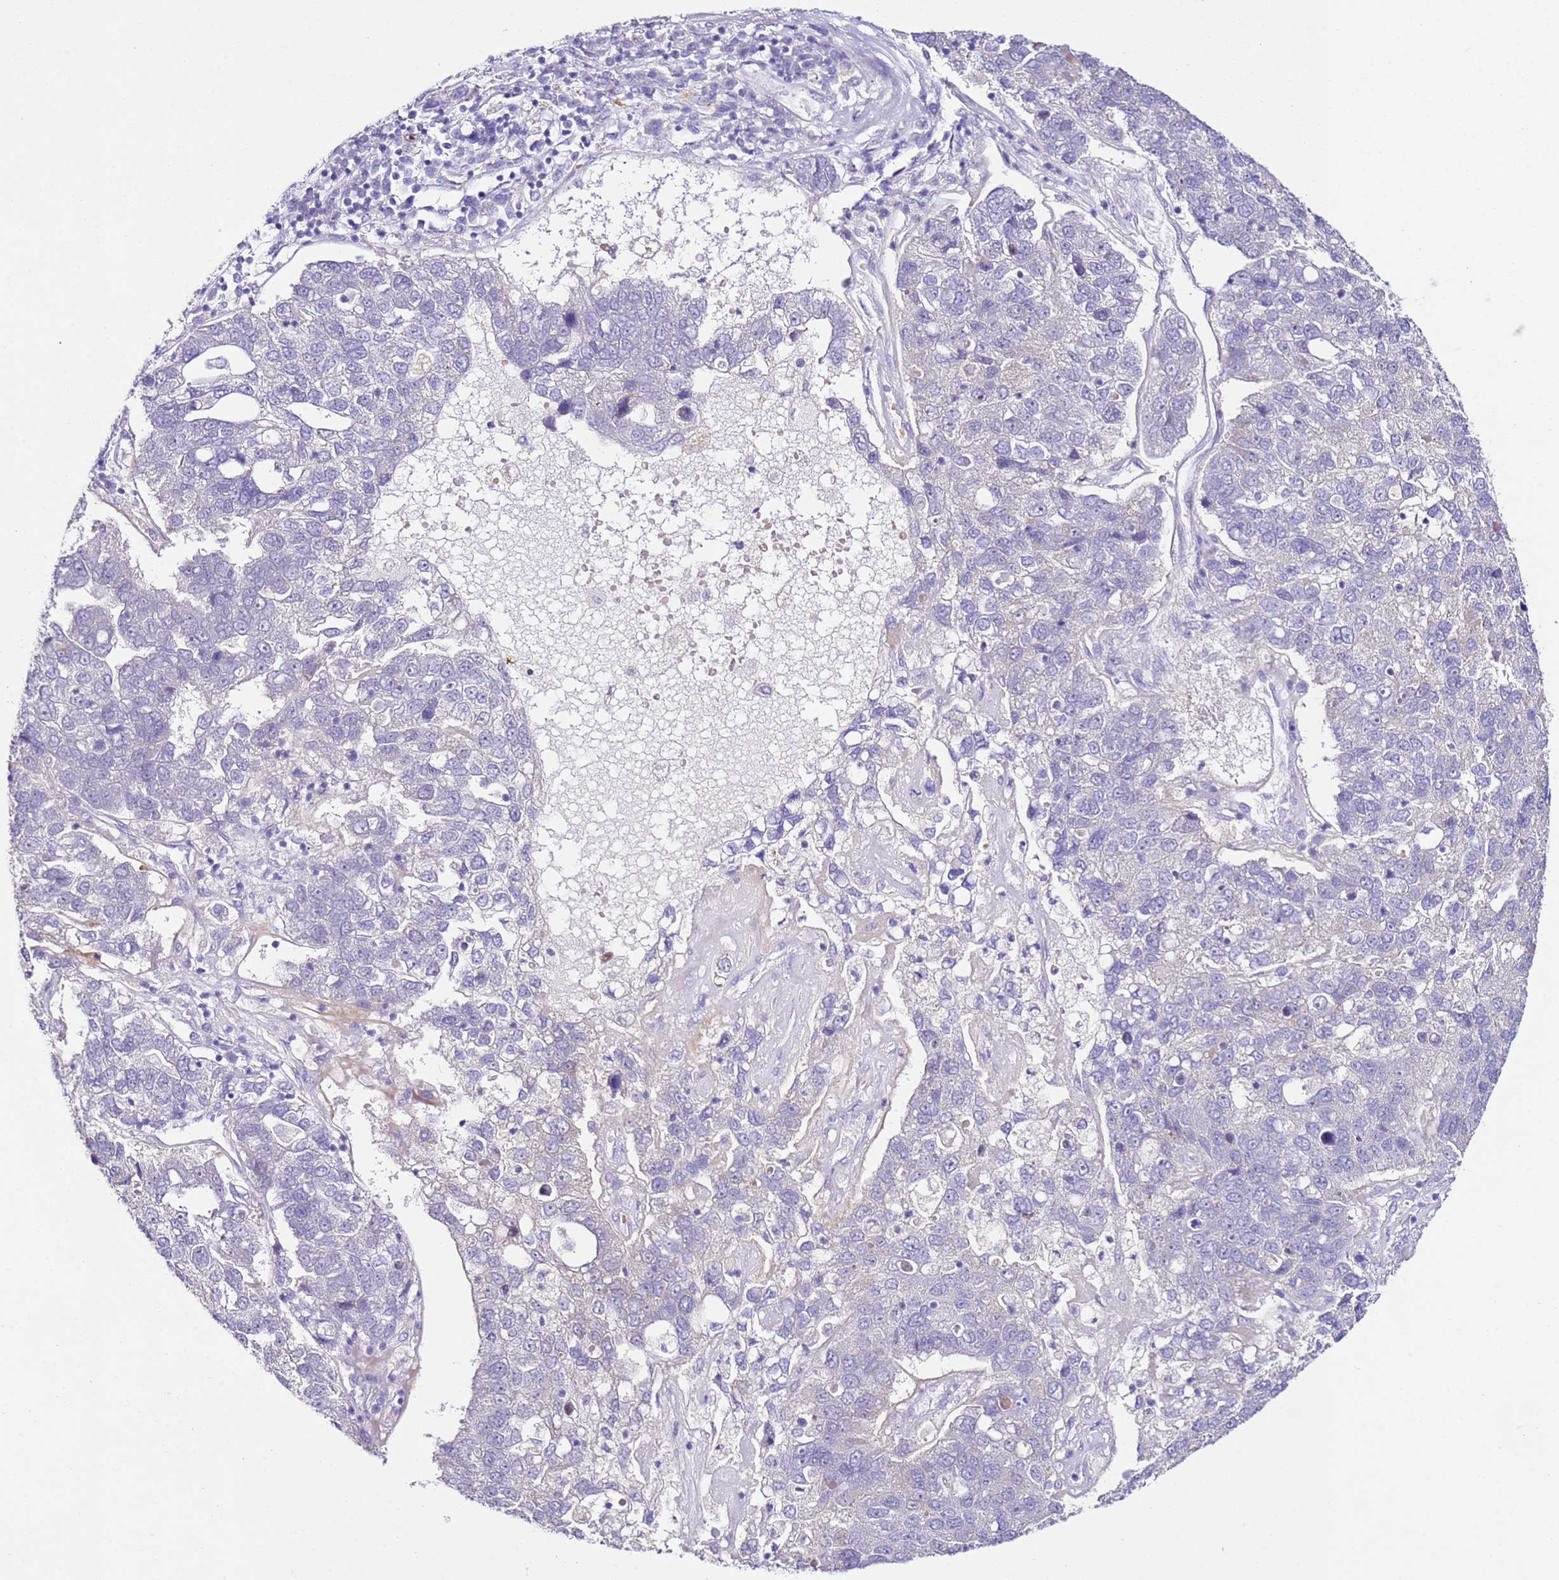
{"staining": {"intensity": "negative", "quantity": "none", "location": "none"}, "tissue": "pancreatic cancer", "cell_type": "Tumor cells", "image_type": "cancer", "snomed": [{"axis": "morphology", "description": "Adenocarcinoma, NOS"}, {"axis": "topography", "description": "Pancreas"}], "caption": "Pancreatic cancer (adenocarcinoma) stained for a protein using immunohistochemistry demonstrates no positivity tumor cells.", "gene": "HGD", "patient": {"sex": "female", "age": 61}}